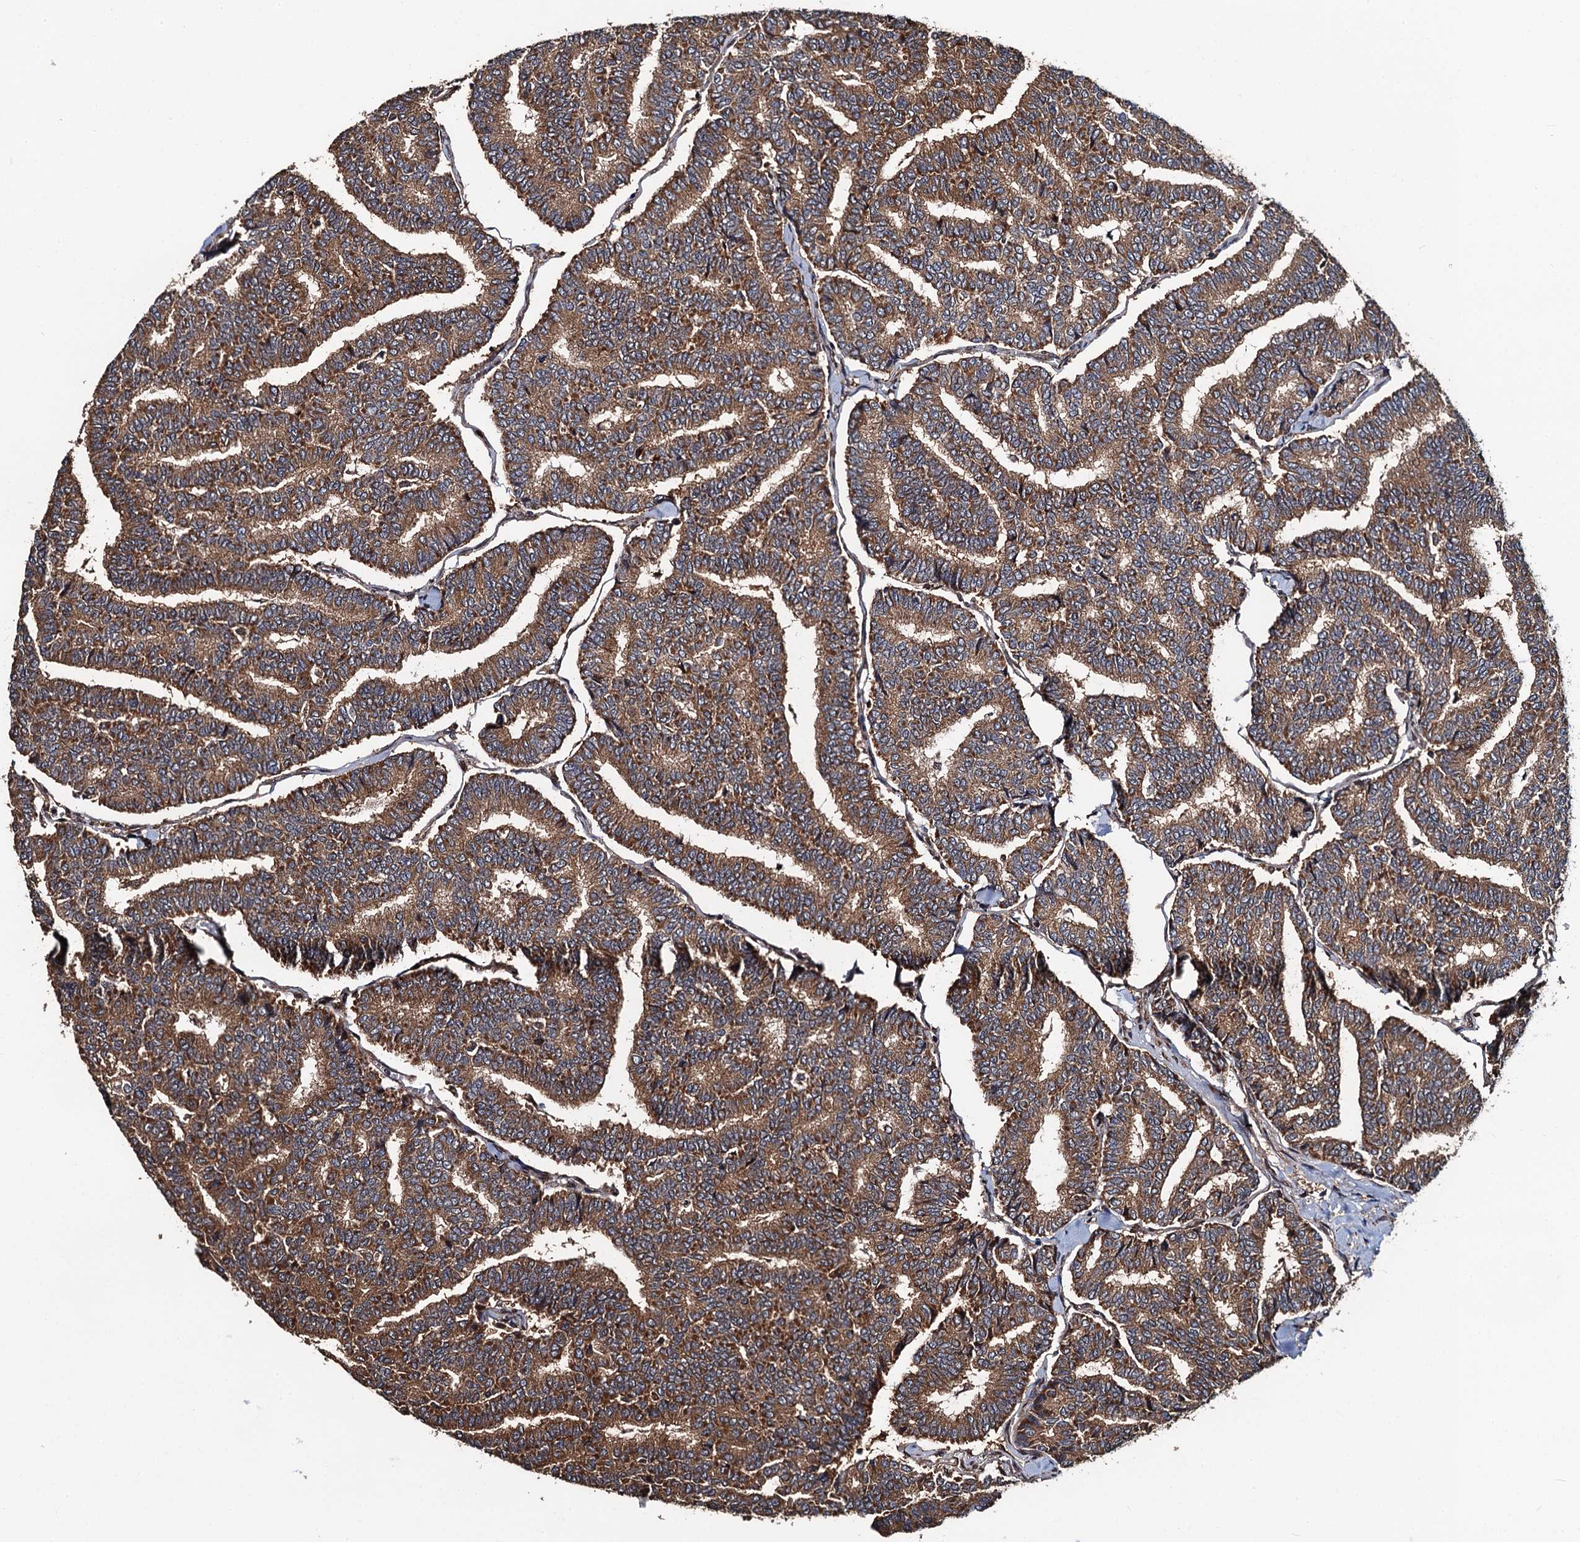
{"staining": {"intensity": "moderate", "quantity": ">75%", "location": "cytoplasmic/membranous"}, "tissue": "thyroid cancer", "cell_type": "Tumor cells", "image_type": "cancer", "snomed": [{"axis": "morphology", "description": "Papillary adenocarcinoma, NOS"}, {"axis": "topography", "description": "Thyroid gland"}], "caption": "Protein expression analysis of human thyroid cancer reveals moderate cytoplasmic/membranous expression in about >75% of tumor cells.", "gene": "MIER2", "patient": {"sex": "female", "age": 35}}